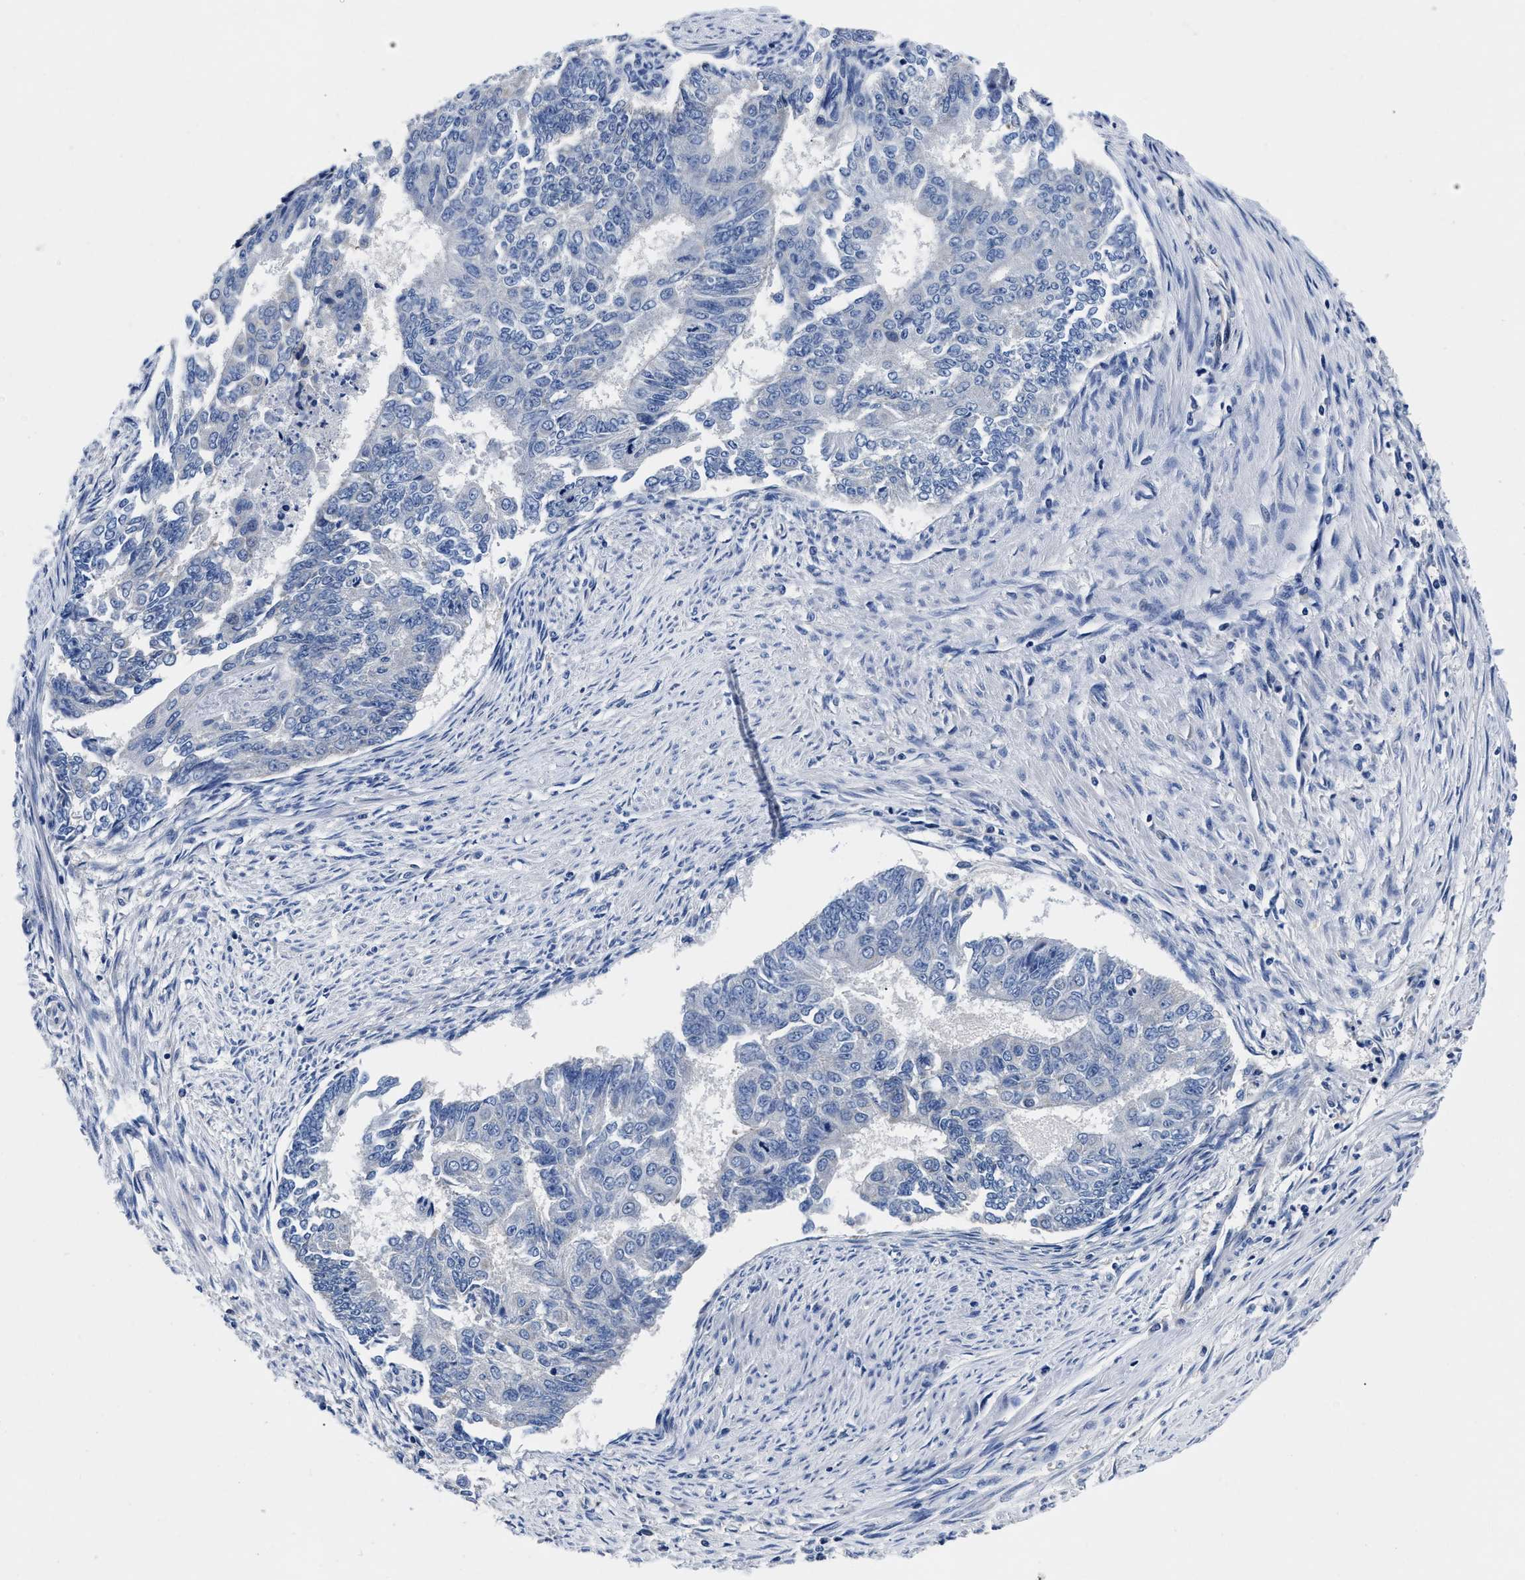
{"staining": {"intensity": "negative", "quantity": "none", "location": "none"}, "tissue": "endometrial cancer", "cell_type": "Tumor cells", "image_type": "cancer", "snomed": [{"axis": "morphology", "description": "Adenocarcinoma, NOS"}, {"axis": "topography", "description": "Endometrium"}], "caption": "There is no significant staining in tumor cells of endometrial adenocarcinoma.", "gene": "SLC35F1", "patient": {"sex": "female", "age": 32}}